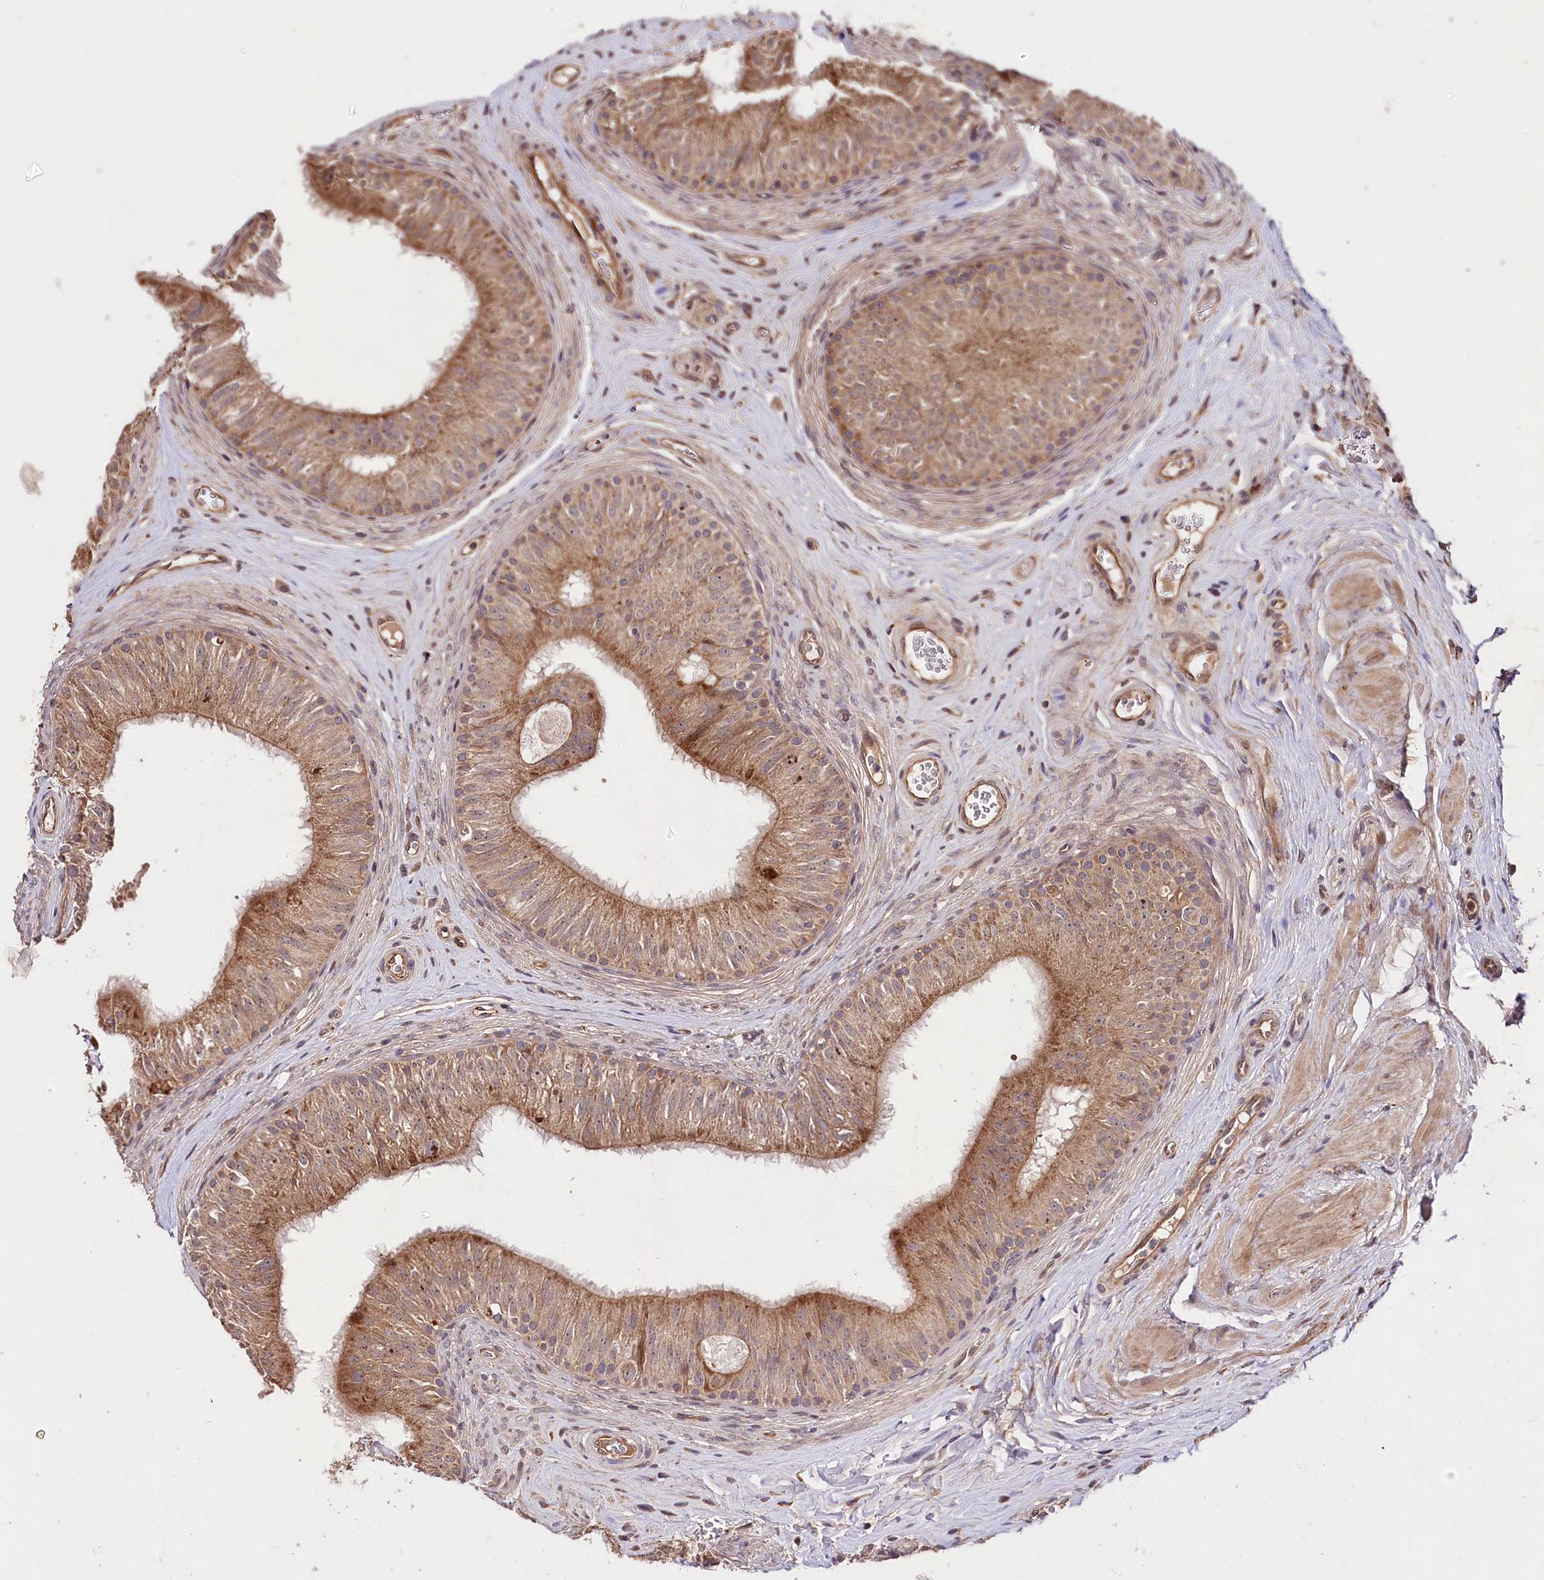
{"staining": {"intensity": "moderate", "quantity": ">75%", "location": "cytoplasmic/membranous"}, "tissue": "epididymis", "cell_type": "Glandular cells", "image_type": "normal", "snomed": [{"axis": "morphology", "description": "Normal tissue, NOS"}, {"axis": "topography", "description": "Epididymis"}], "caption": "Protein staining exhibits moderate cytoplasmic/membranous expression in about >75% of glandular cells in unremarkable epididymis.", "gene": "TNPO3", "patient": {"sex": "male", "age": 46}}